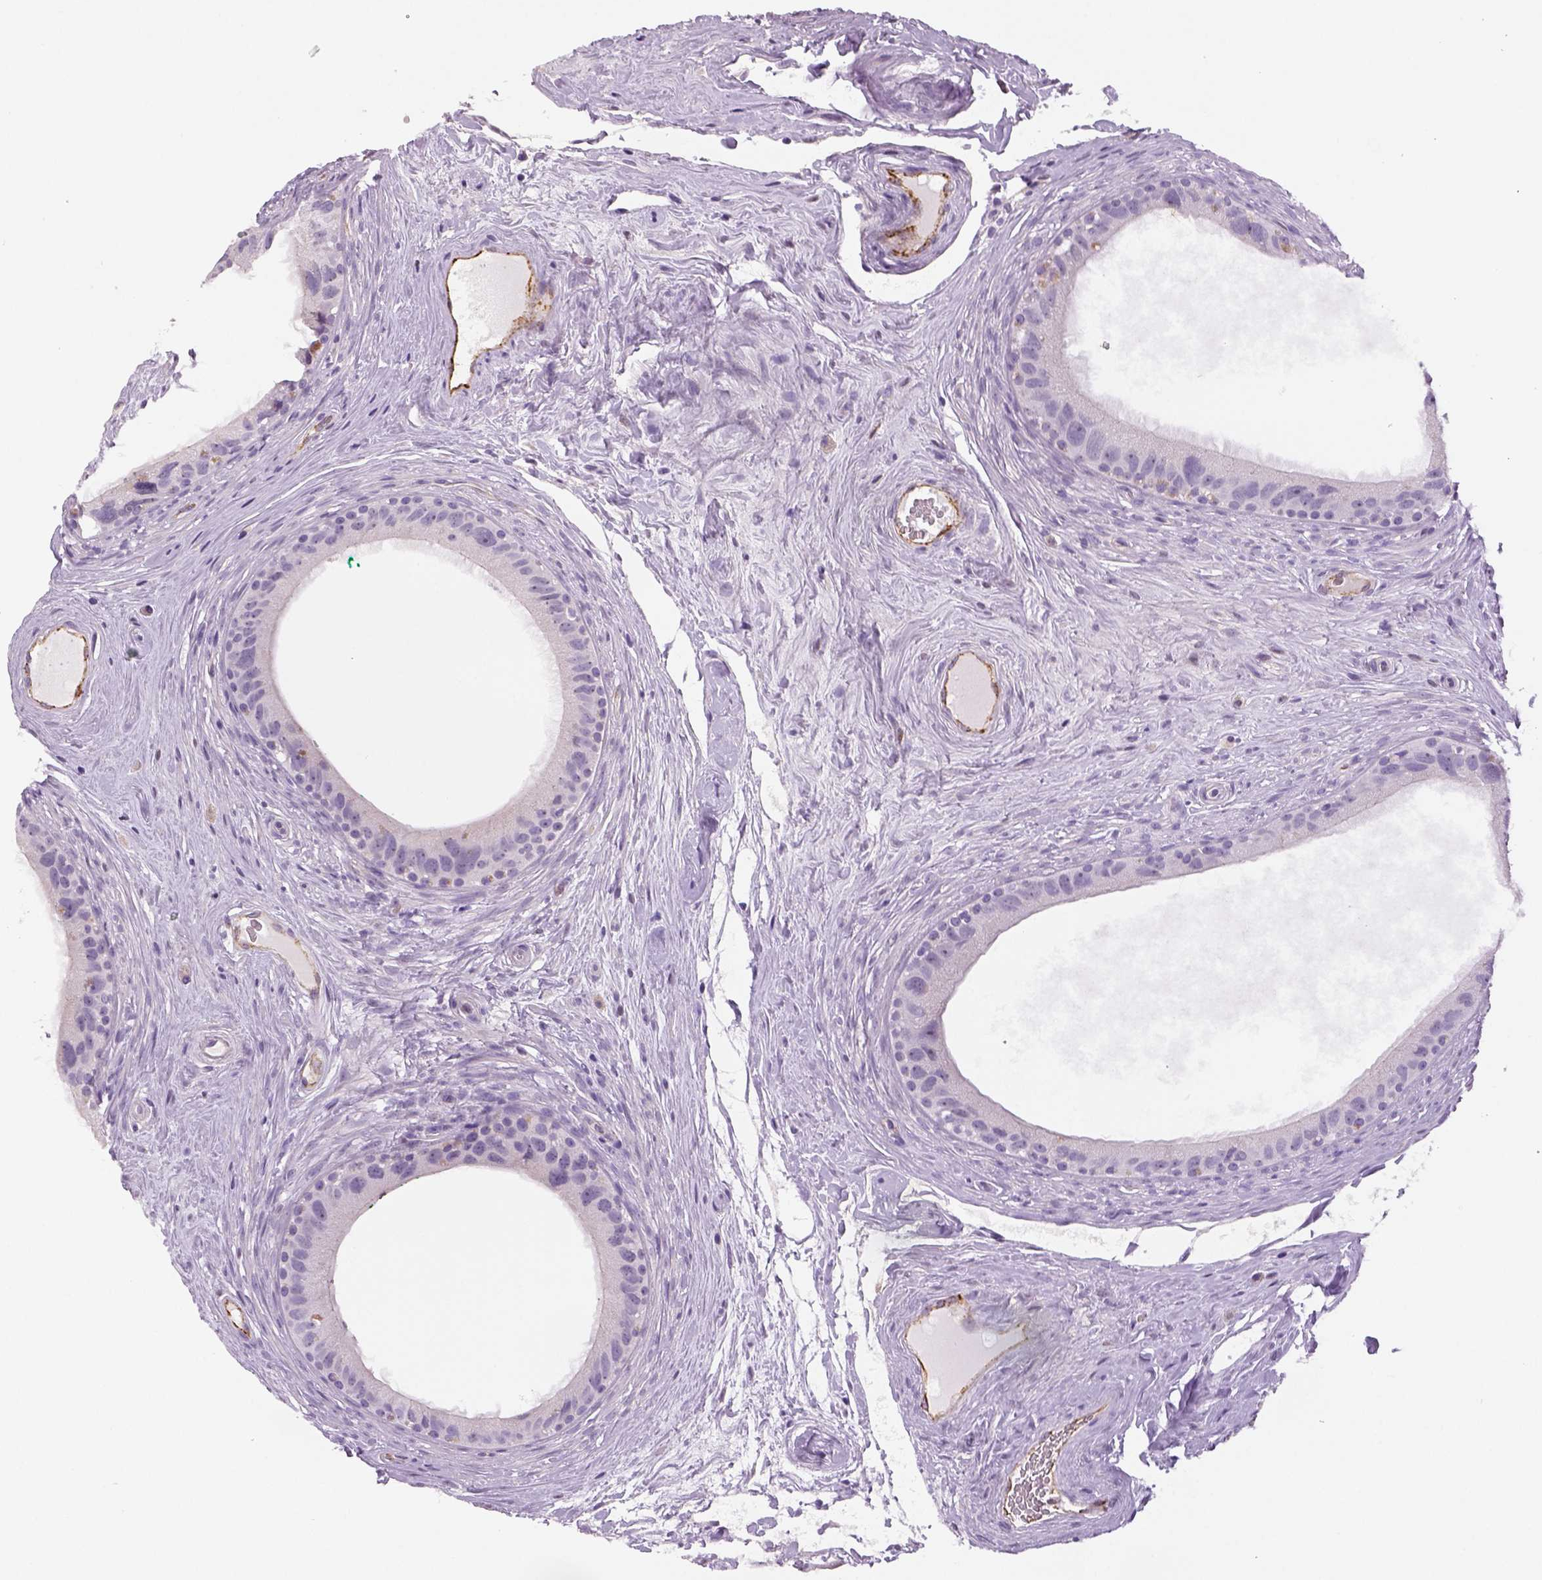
{"staining": {"intensity": "negative", "quantity": "none", "location": "none"}, "tissue": "epididymis", "cell_type": "Glandular cells", "image_type": "normal", "snomed": [{"axis": "morphology", "description": "Normal tissue, NOS"}, {"axis": "topography", "description": "Epididymis"}], "caption": "High magnification brightfield microscopy of normal epididymis stained with DAB (brown) and counterstained with hematoxylin (blue): glandular cells show no significant positivity. (DAB IHC with hematoxylin counter stain).", "gene": "ENSG00000250349", "patient": {"sex": "male", "age": 59}}